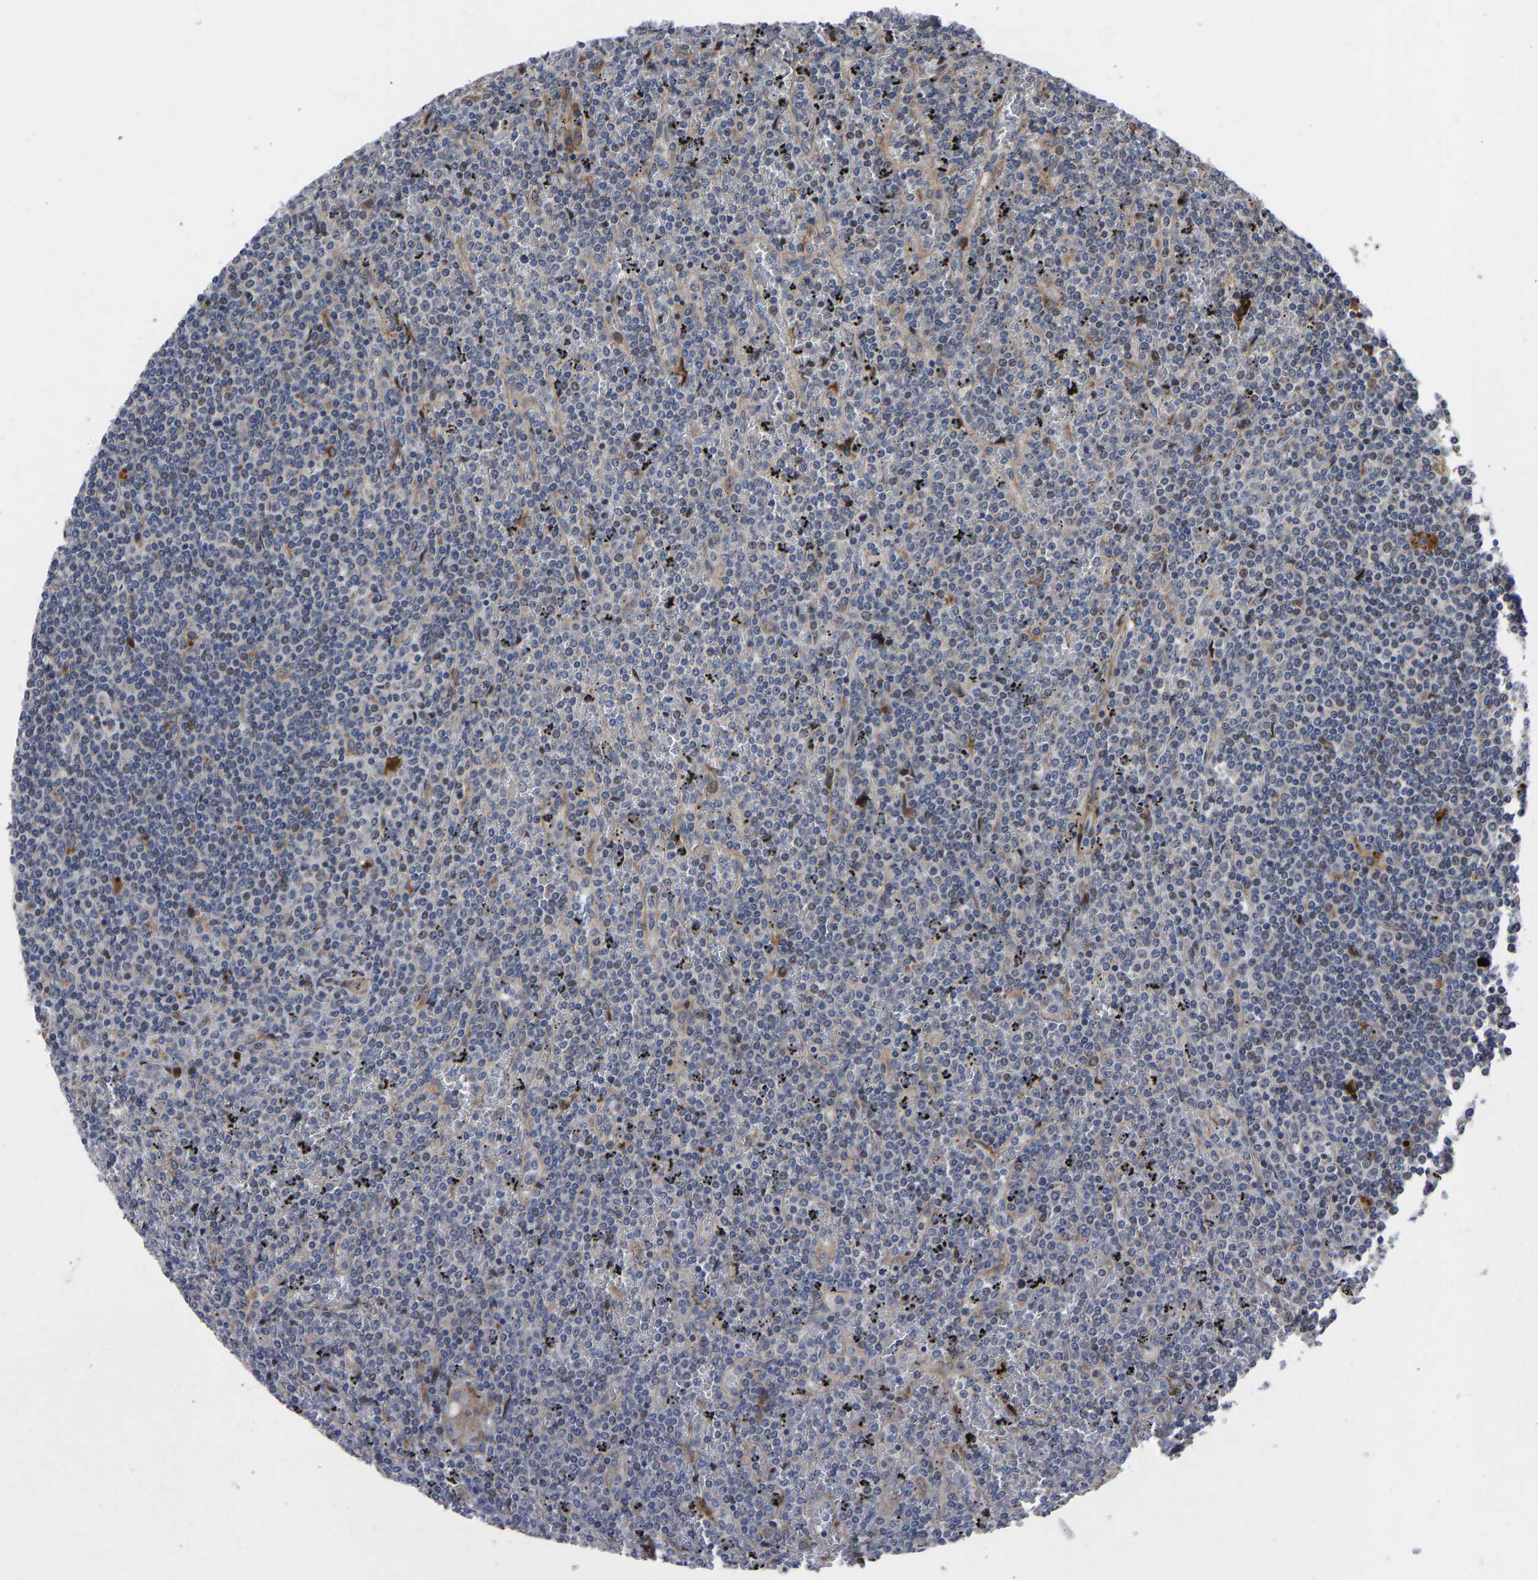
{"staining": {"intensity": "weak", "quantity": "<25%", "location": "cytoplasmic/membranous"}, "tissue": "lymphoma", "cell_type": "Tumor cells", "image_type": "cancer", "snomed": [{"axis": "morphology", "description": "Malignant lymphoma, non-Hodgkin's type, Low grade"}, {"axis": "topography", "description": "Spleen"}], "caption": "High power microscopy micrograph of an immunohistochemistry (IHC) histopathology image of lymphoma, revealing no significant staining in tumor cells. The staining was performed using DAB (3,3'-diaminobenzidine) to visualize the protein expression in brown, while the nuclei were stained in blue with hematoxylin (Magnification: 20x).", "gene": "TMEM38B", "patient": {"sex": "female", "age": 19}}